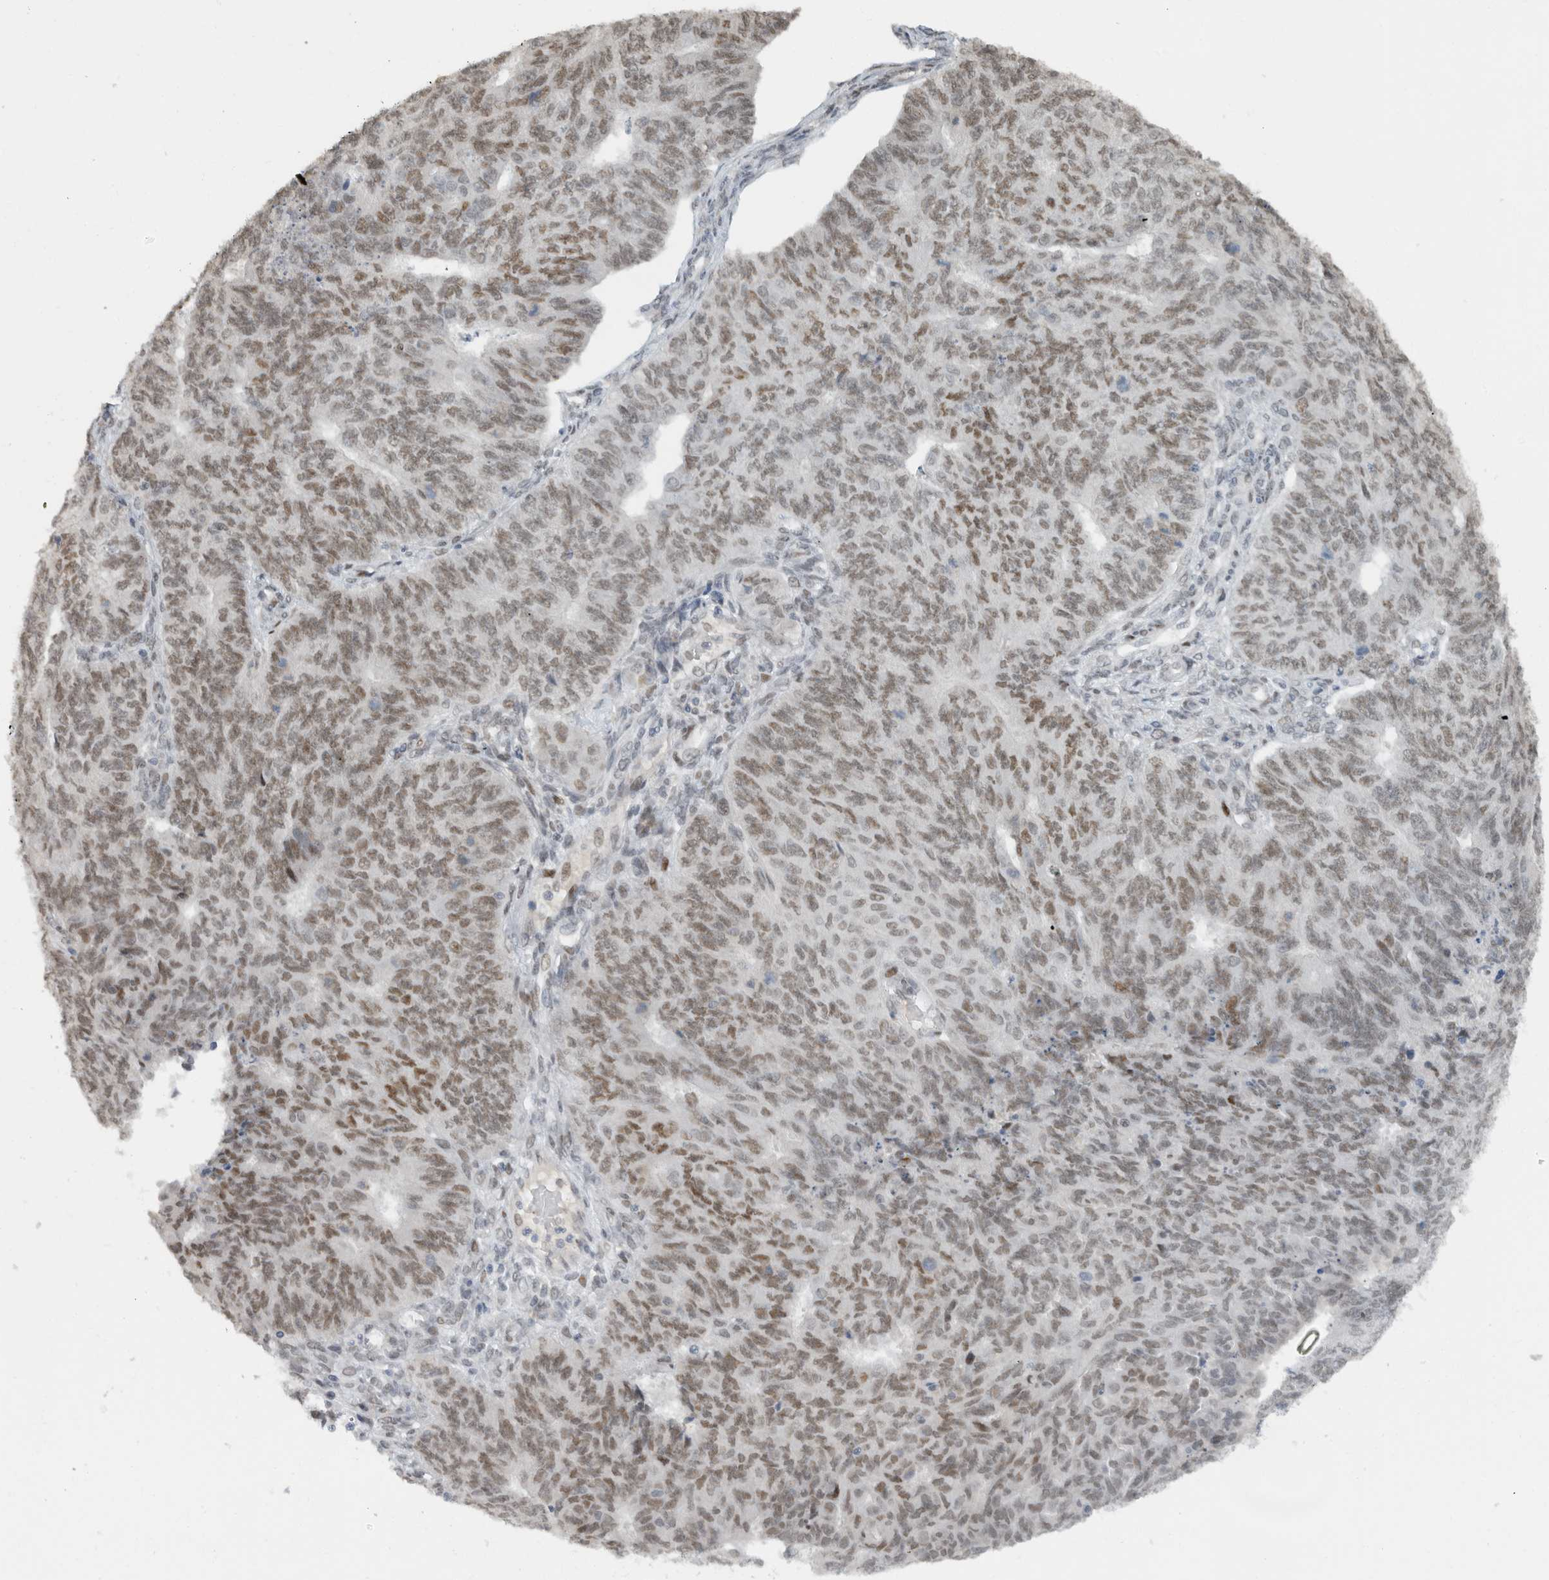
{"staining": {"intensity": "weak", "quantity": ">75%", "location": "nuclear"}, "tissue": "endometrial cancer", "cell_type": "Tumor cells", "image_type": "cancer", "snomed": [{"axis": "morphology", "description": "Adenocarcinoma, NOS"}, {"axis": "topography", "description": "Endometrium"}], "caption": "Immunohistochemistry (IHC) image of neoplastic tissue: human adenocarcinoma (endometrial) stained using immunohistochemistry reveals low levels of weak protein expression localized specifically in the nuclear of tumor cells, appearing as a nuclear brown color.", "gene": "HNRNPR", "patient": {"sex": "female", "age": 32}}